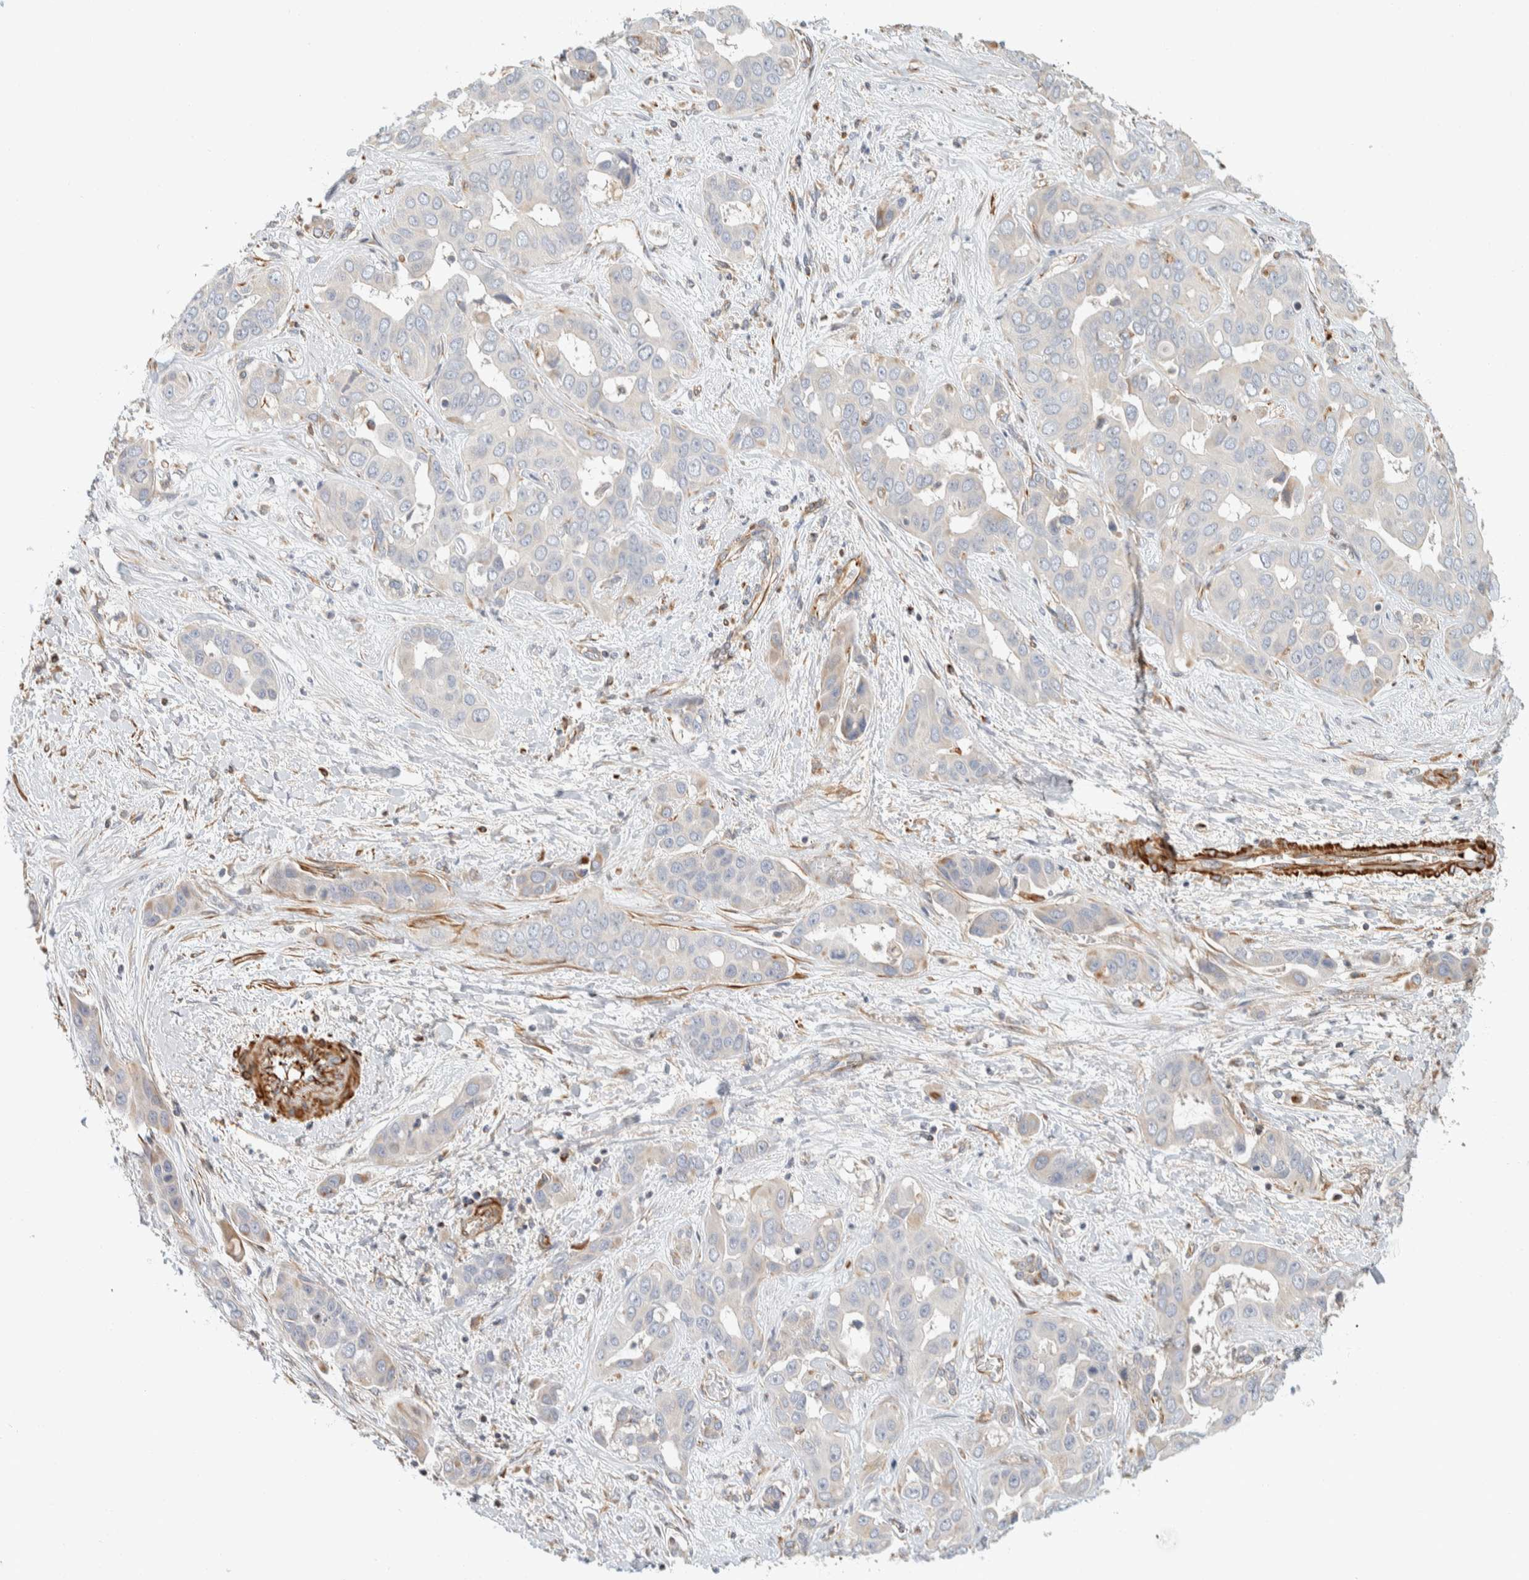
{"staining": {"intensity": "negative", "quantity": "none", "location": "none"}, "tissue": "liver cancer", "cell_type": "Tumor cells", "image_type": "cancer", "snomed": [{"axis": "morphology", "description": "Cholangiocarcinoma"}, {"axis": "topography", "description": "Liver"}], "caption": "Immunohistochemistry (IHC) photomicrograph of human liver cancer stained for a protein (brown), which demonstrates no expression in tumor cells. The staining was performed using DAB (3,3'-diaminobenzidine) to visualize the protein expression in brown, while the nuclei were stained in blue with hematoxylin (Magnification: 20x).", "gene": "CDR2", "patient": {"sex": "female", "age": 52}}